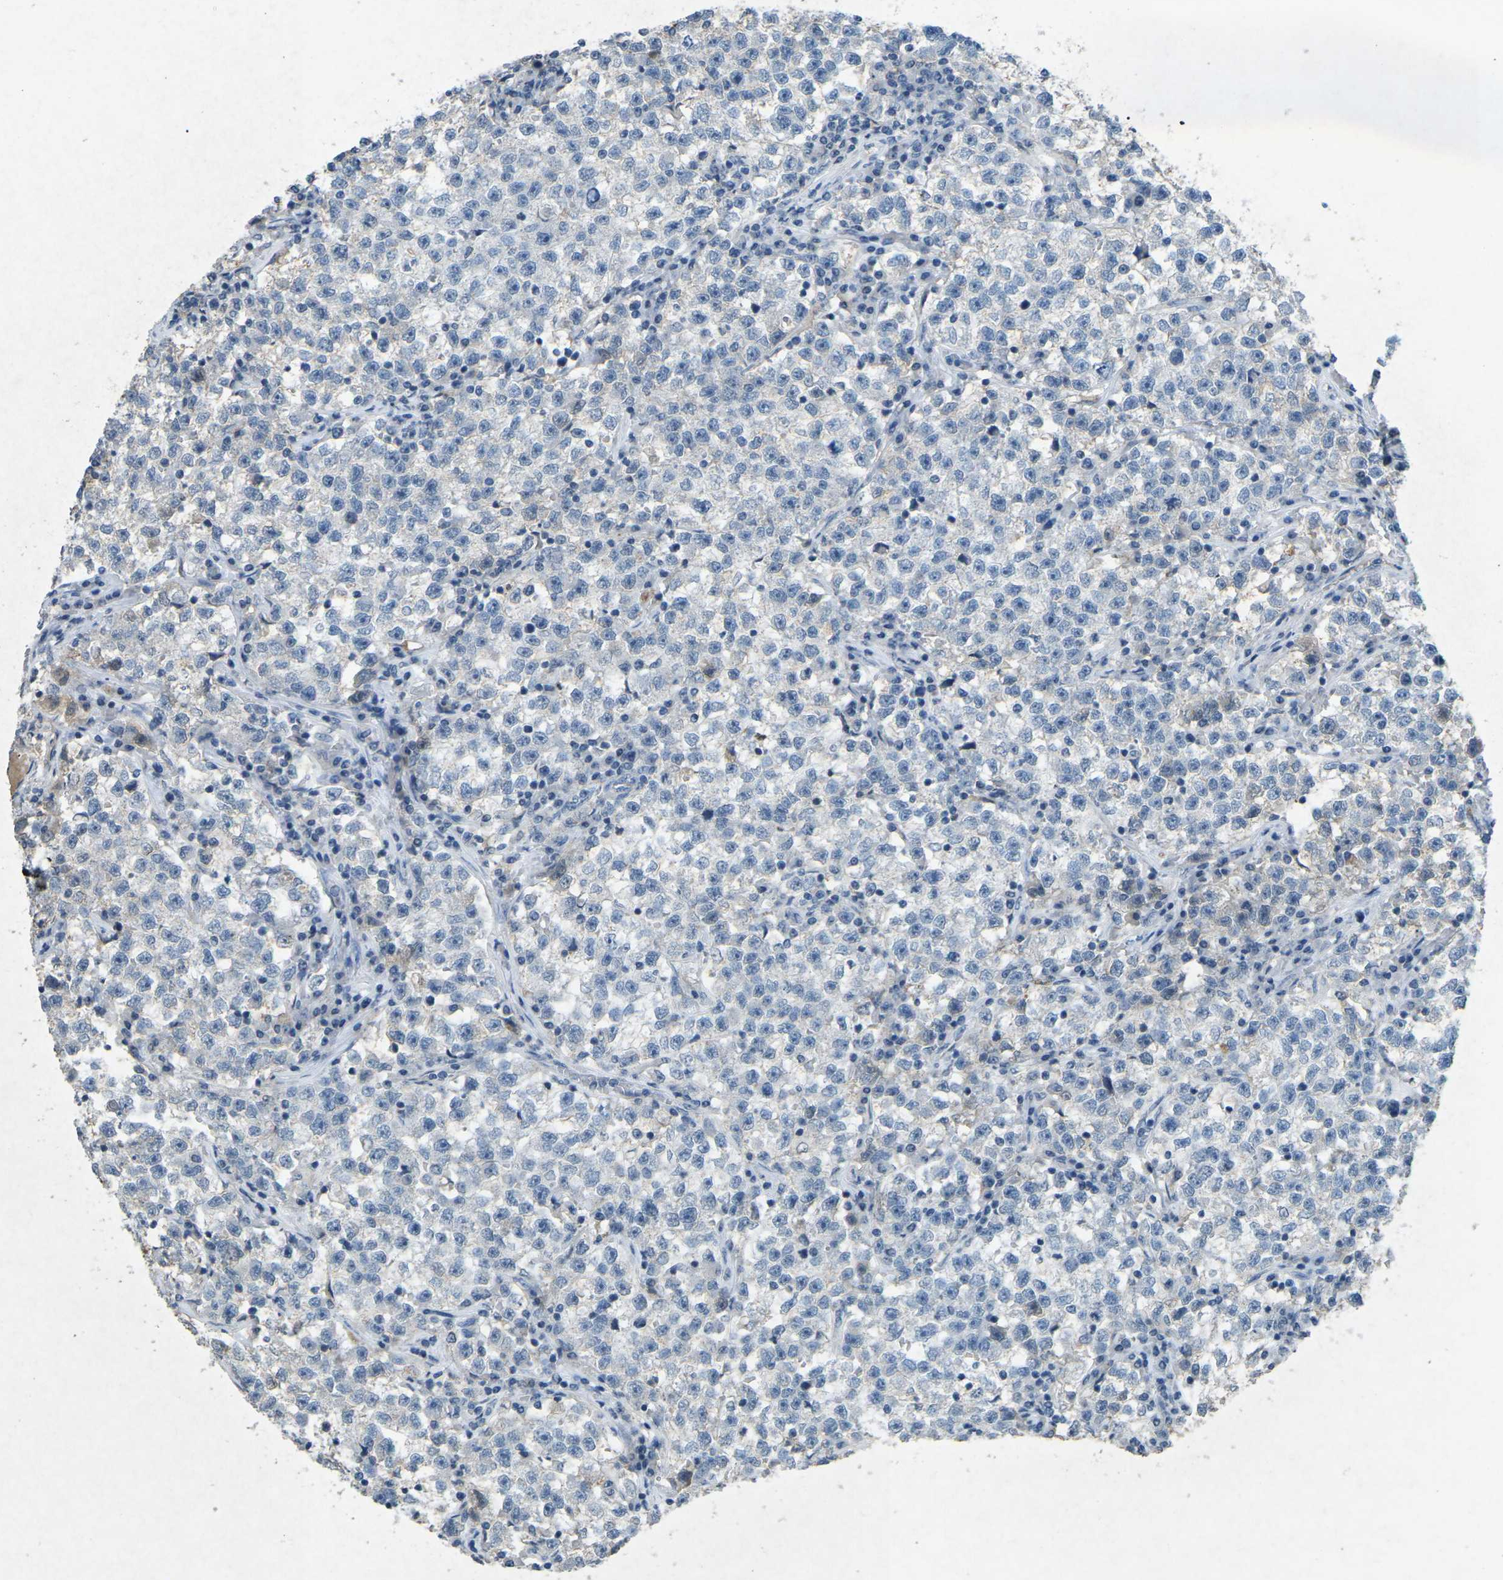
{"staining": {"intensity": "negative", "quantity": "none", "location": "none"}, "tissue": "testis cancer", "cell_type": "Tumor cells", "image_type": "cancer", "snomed": [{"axis": "morphology", "description": "Seminoma, NOS"}, {"axis": "topography", "description": "Testis"}], "caption": "Tumor cells show no significant protein staining in testis cancer (seminoma). (DAB IHC with hematoxylin counter stain).", "gene": "A1BG", "patient": {"sex": "male", "age": 22}}